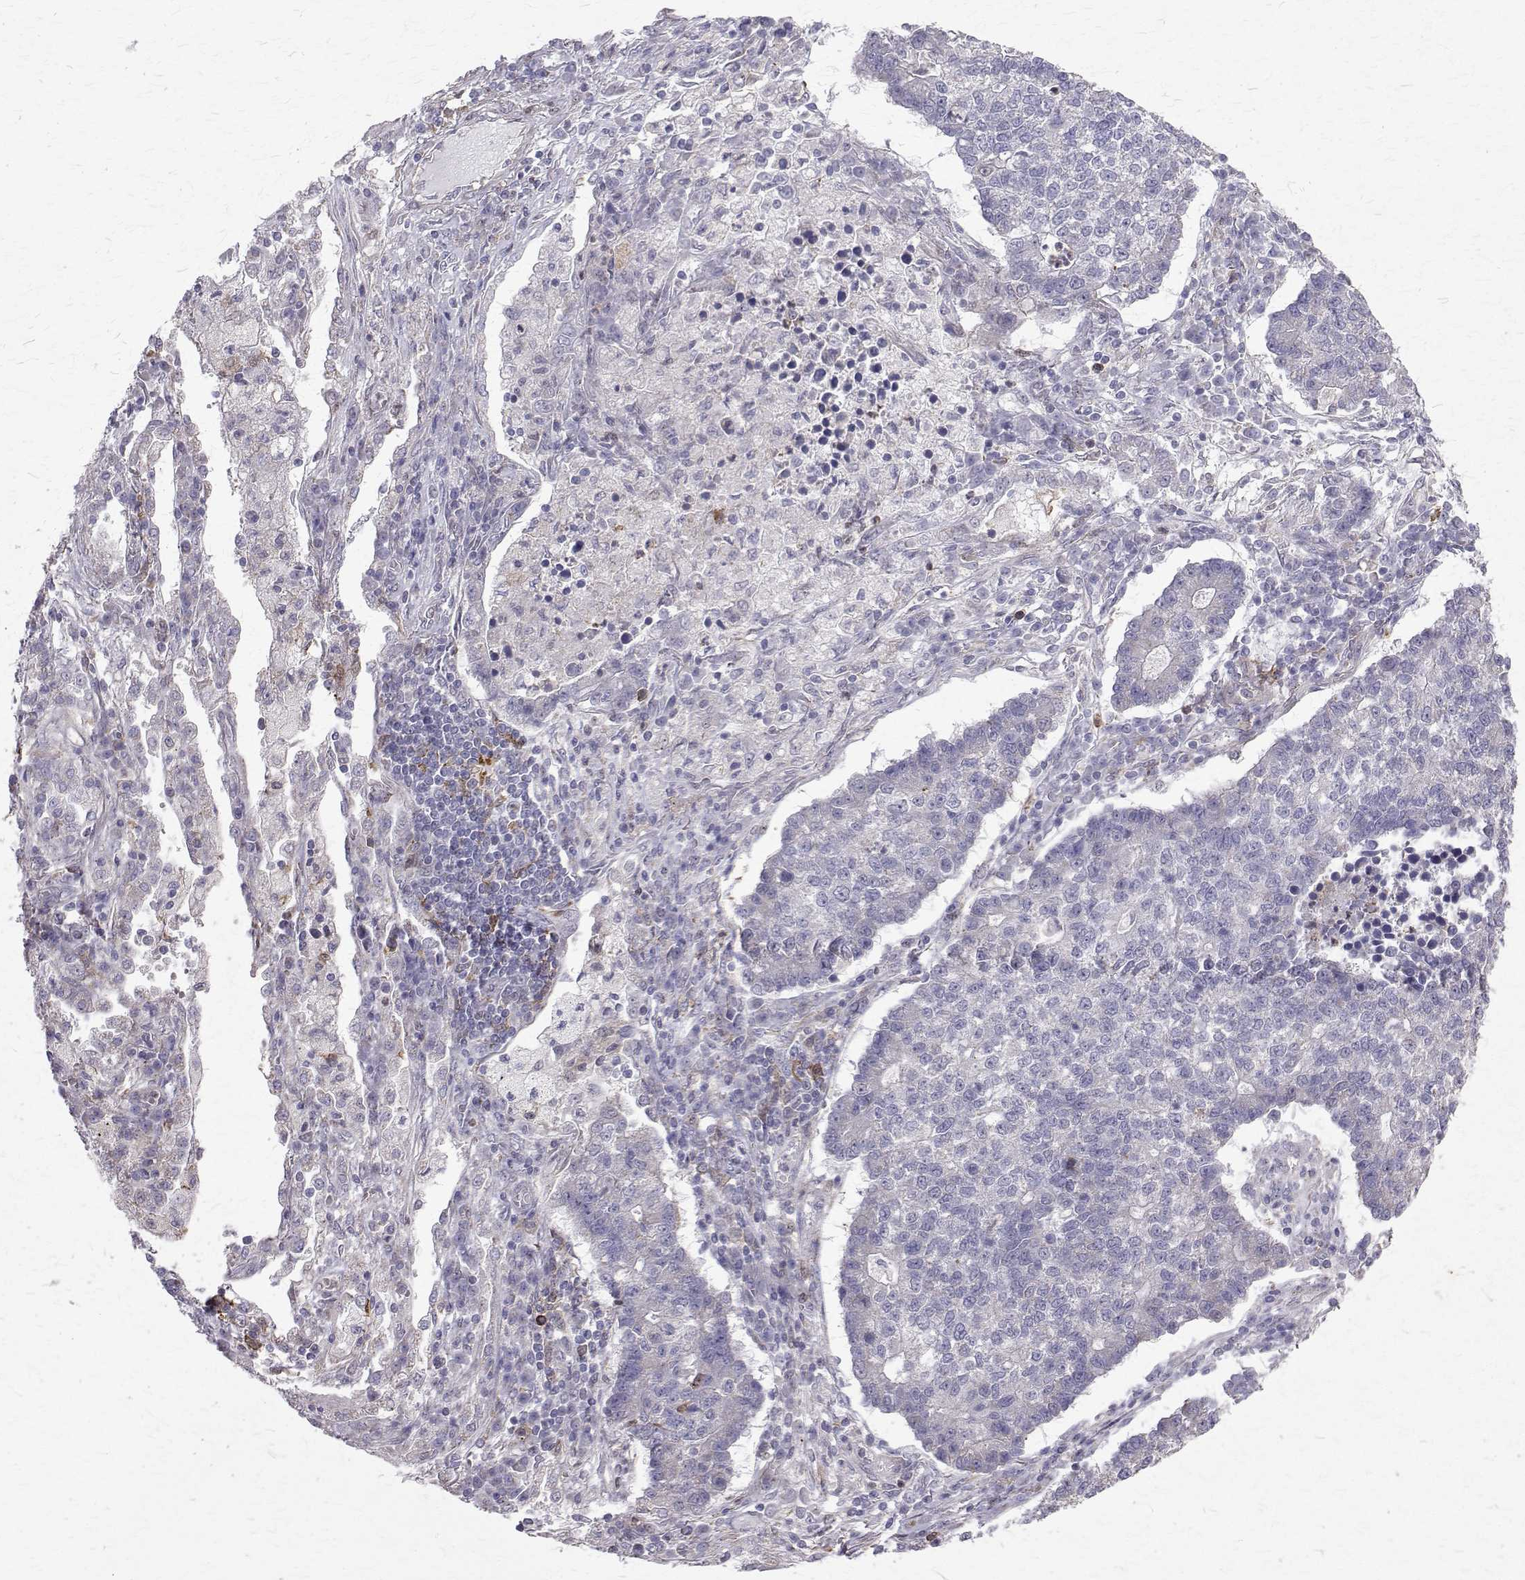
{"staining": {"intensity": "negative", "quantity": "none", "location": "none"}, "tissue": "lung cancer", "cell_type": "Tumor cells", "image_type": "cancer", "snomed": [{"axis": "morphology", "description": "Adenocarcinoma, NOS"}, {"axis": "topography", "description": "Lung"}], "caption": "Immunohistochemical staining of lung cancer (adenocarcinoma) demonstrates no significant positivity in tumor cells.", "gene": "CCDC89", "patient": {"sex": "male", "age": 57}}